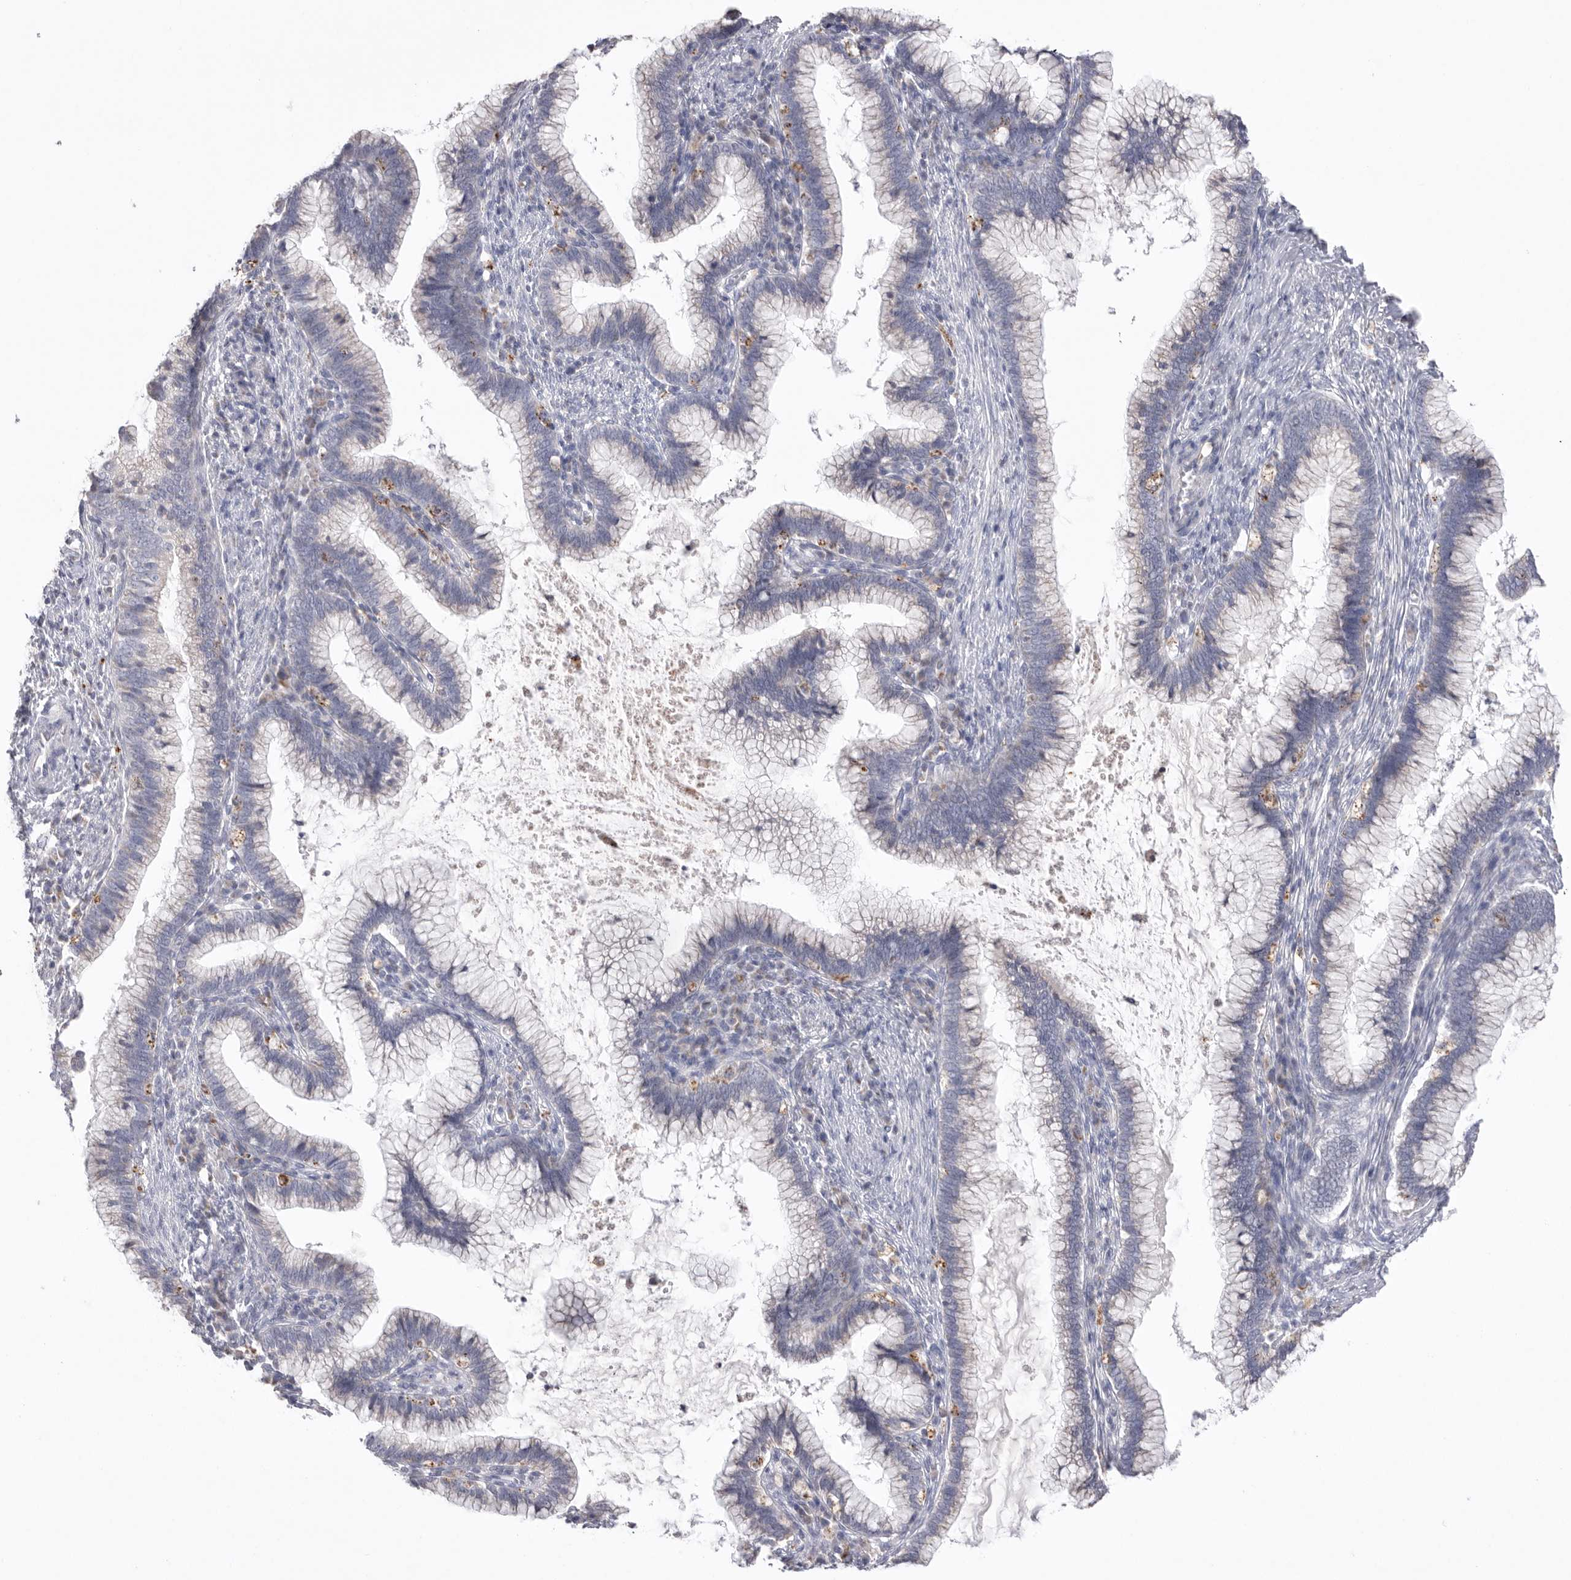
{"staining": {"intensity": "negative", "quantity": "none", "location": "none"}, "tissue": "cervical cancer", "cell_type": "Tumor cells", "image_type": "cancer", "snomed": [{"axis": "morphology", "description": "Adenocarcinoma, NOS"}, {"axis": "topography", "description": "Cervix"}], "caption": "Tumor cells are negative for brown protein staining in cervical adenocarcinoma.", "gene": "VDAC3", "patient": {"sex": "female", "age": 36}}